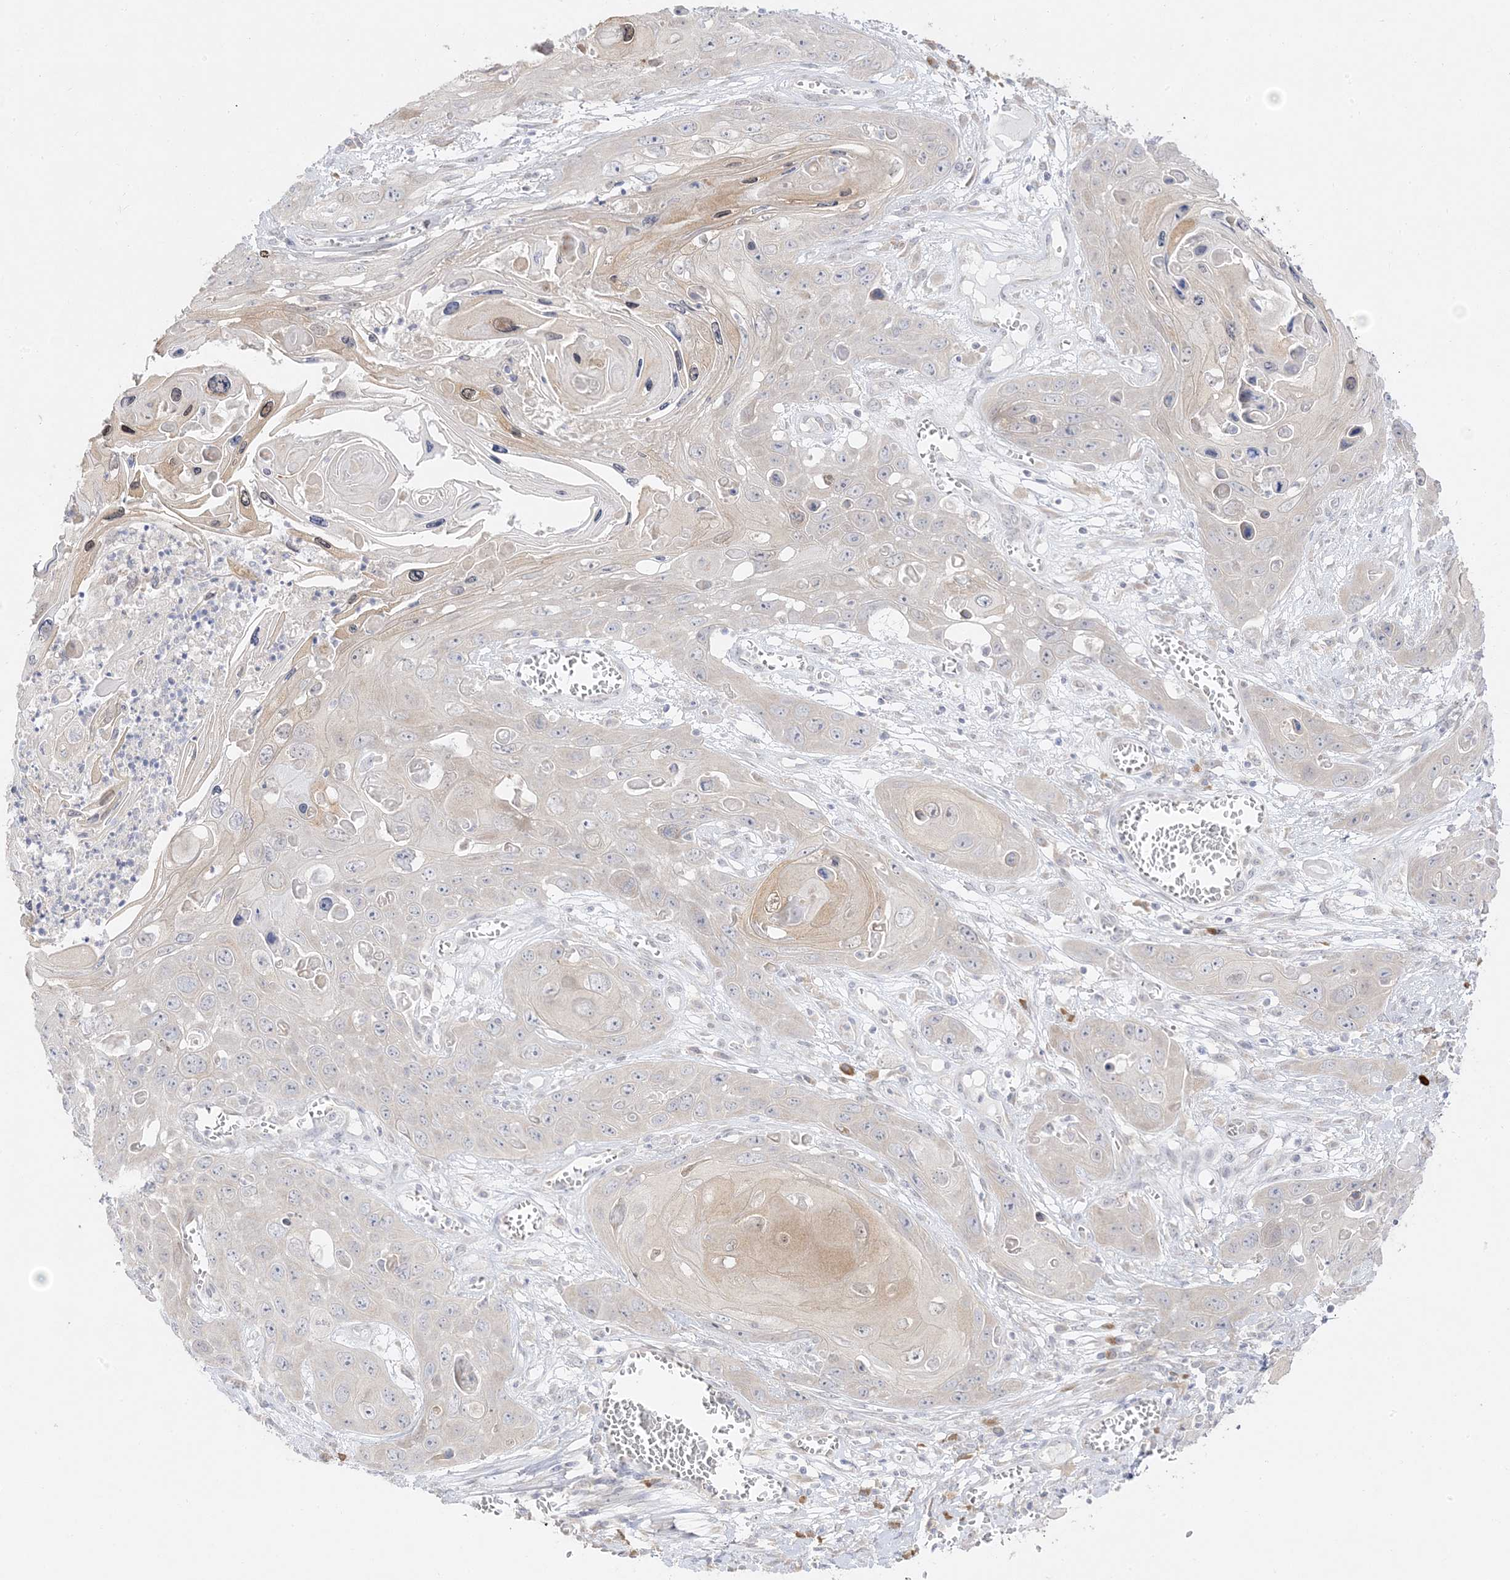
{"staining": {"intensity": "negative", "quantity": "none", "location": "none"}, "tissue": "skin cancer", "cell_type": "Tumor cells", "image_type": "cancer", "snomed": [{"axis": "morphology", "description": "Squamous cell carcinoma, NOS"}, {"axis": "topography", "description": "Skin"}], "caption": "Tumor cells are negative for protein expression in human skin cancer (squamous cell carcinoma).", "gene": "C2CD2", "patient": {"sex": "male", "age": 55}}